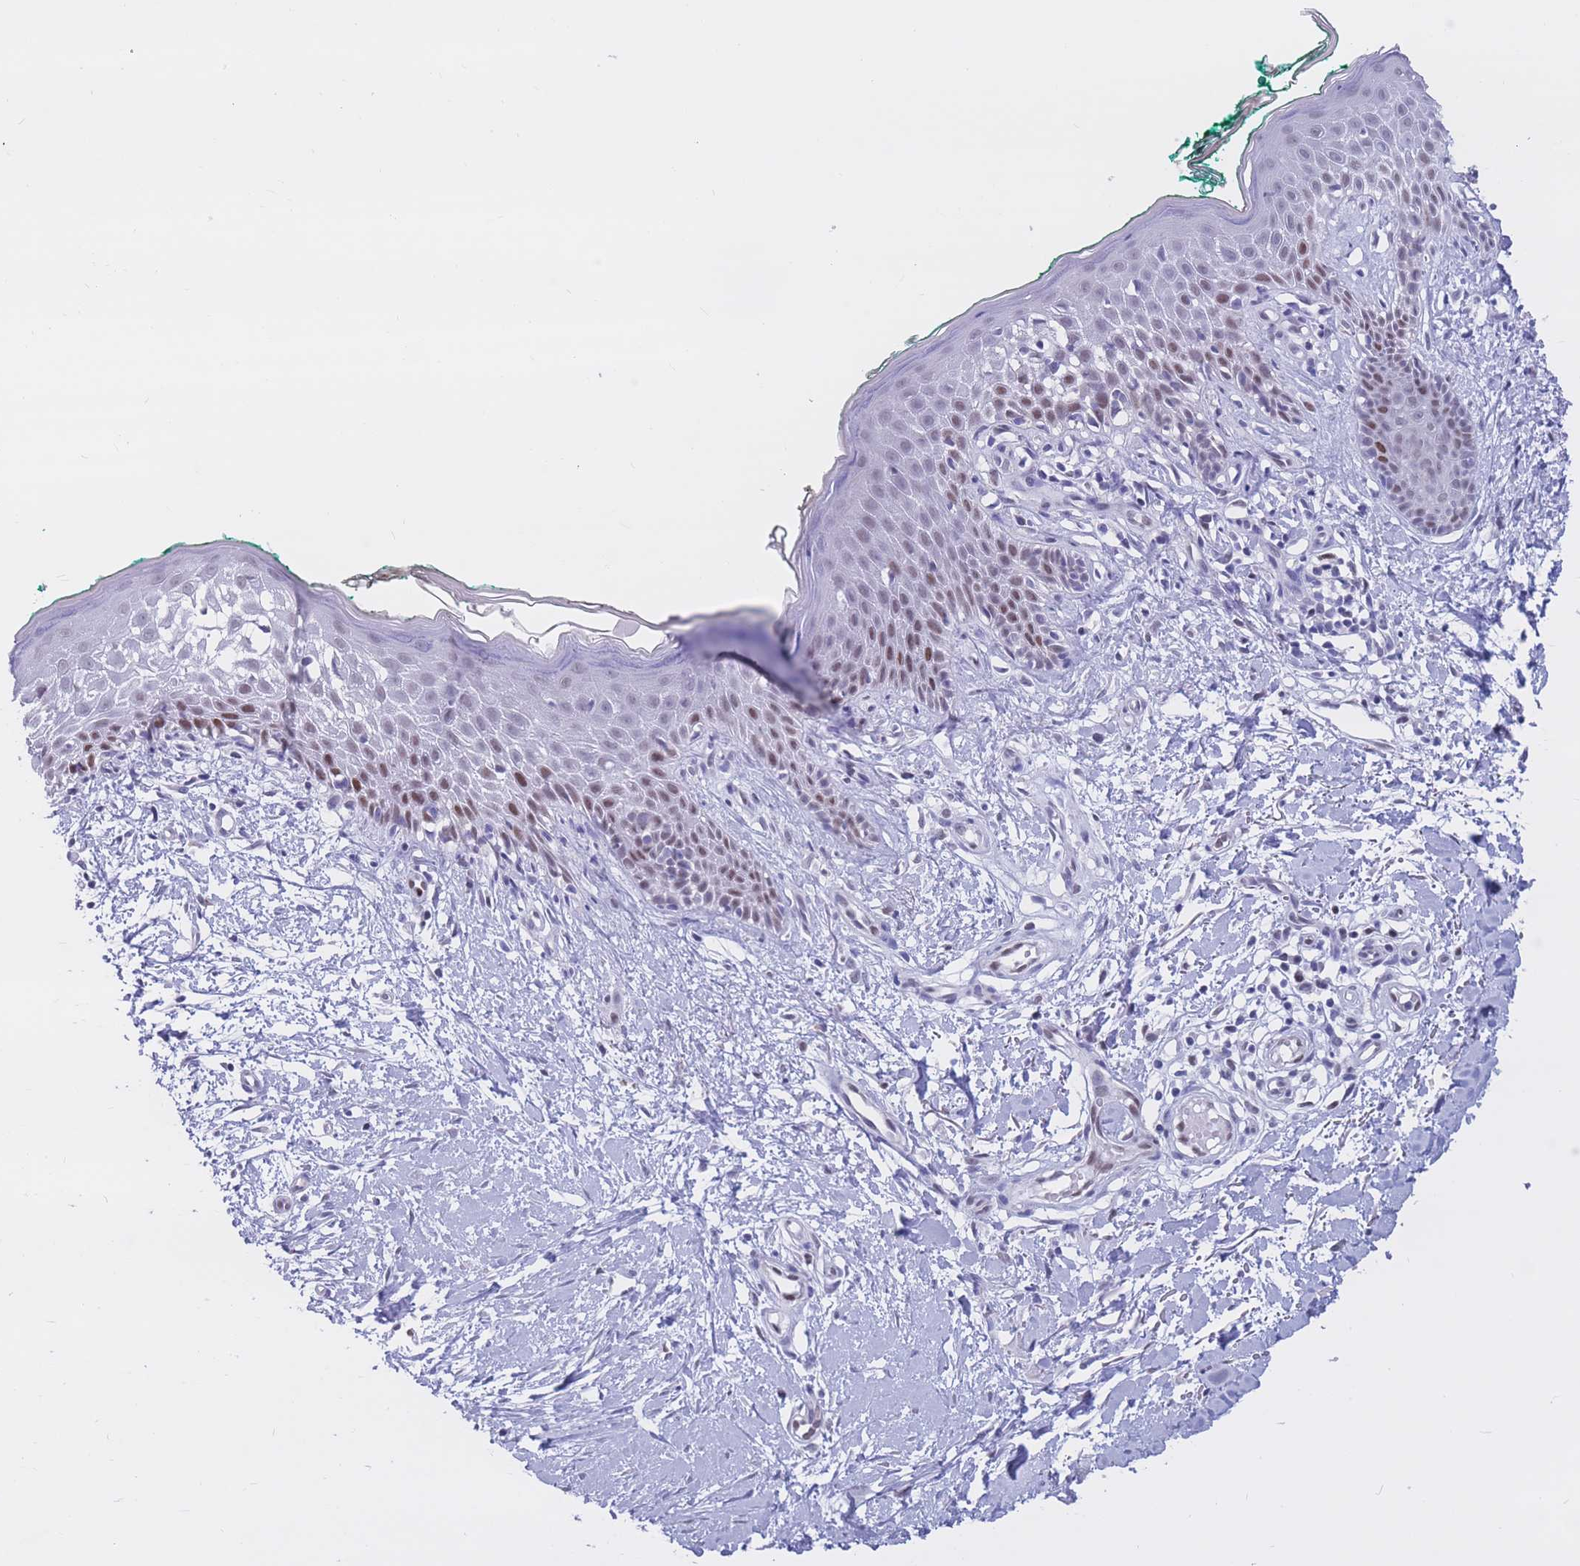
{"staining": {"intensity": "negative", "quantity": "none", "location": "none"}, "tissue": "skin", "cell_type": "Fibroblasts", "image_type": "normal", "snomed": [{"axis": "morphology", "description": "Normal tissue, NOS"}, {"axis": "morphology", "description": "Malignant melanoma, NOS"}, {"axis": "topography", "description": "Skin"}], "caption": "Fibroblasts are negative for protein expression in unremarkable human skin. (Brightfield microscopy of DAB (3,3'-diaminobenzidine) IHC at high magnification).", "gene": "NASP", "patient": {"sex": "male", "age": 62}}